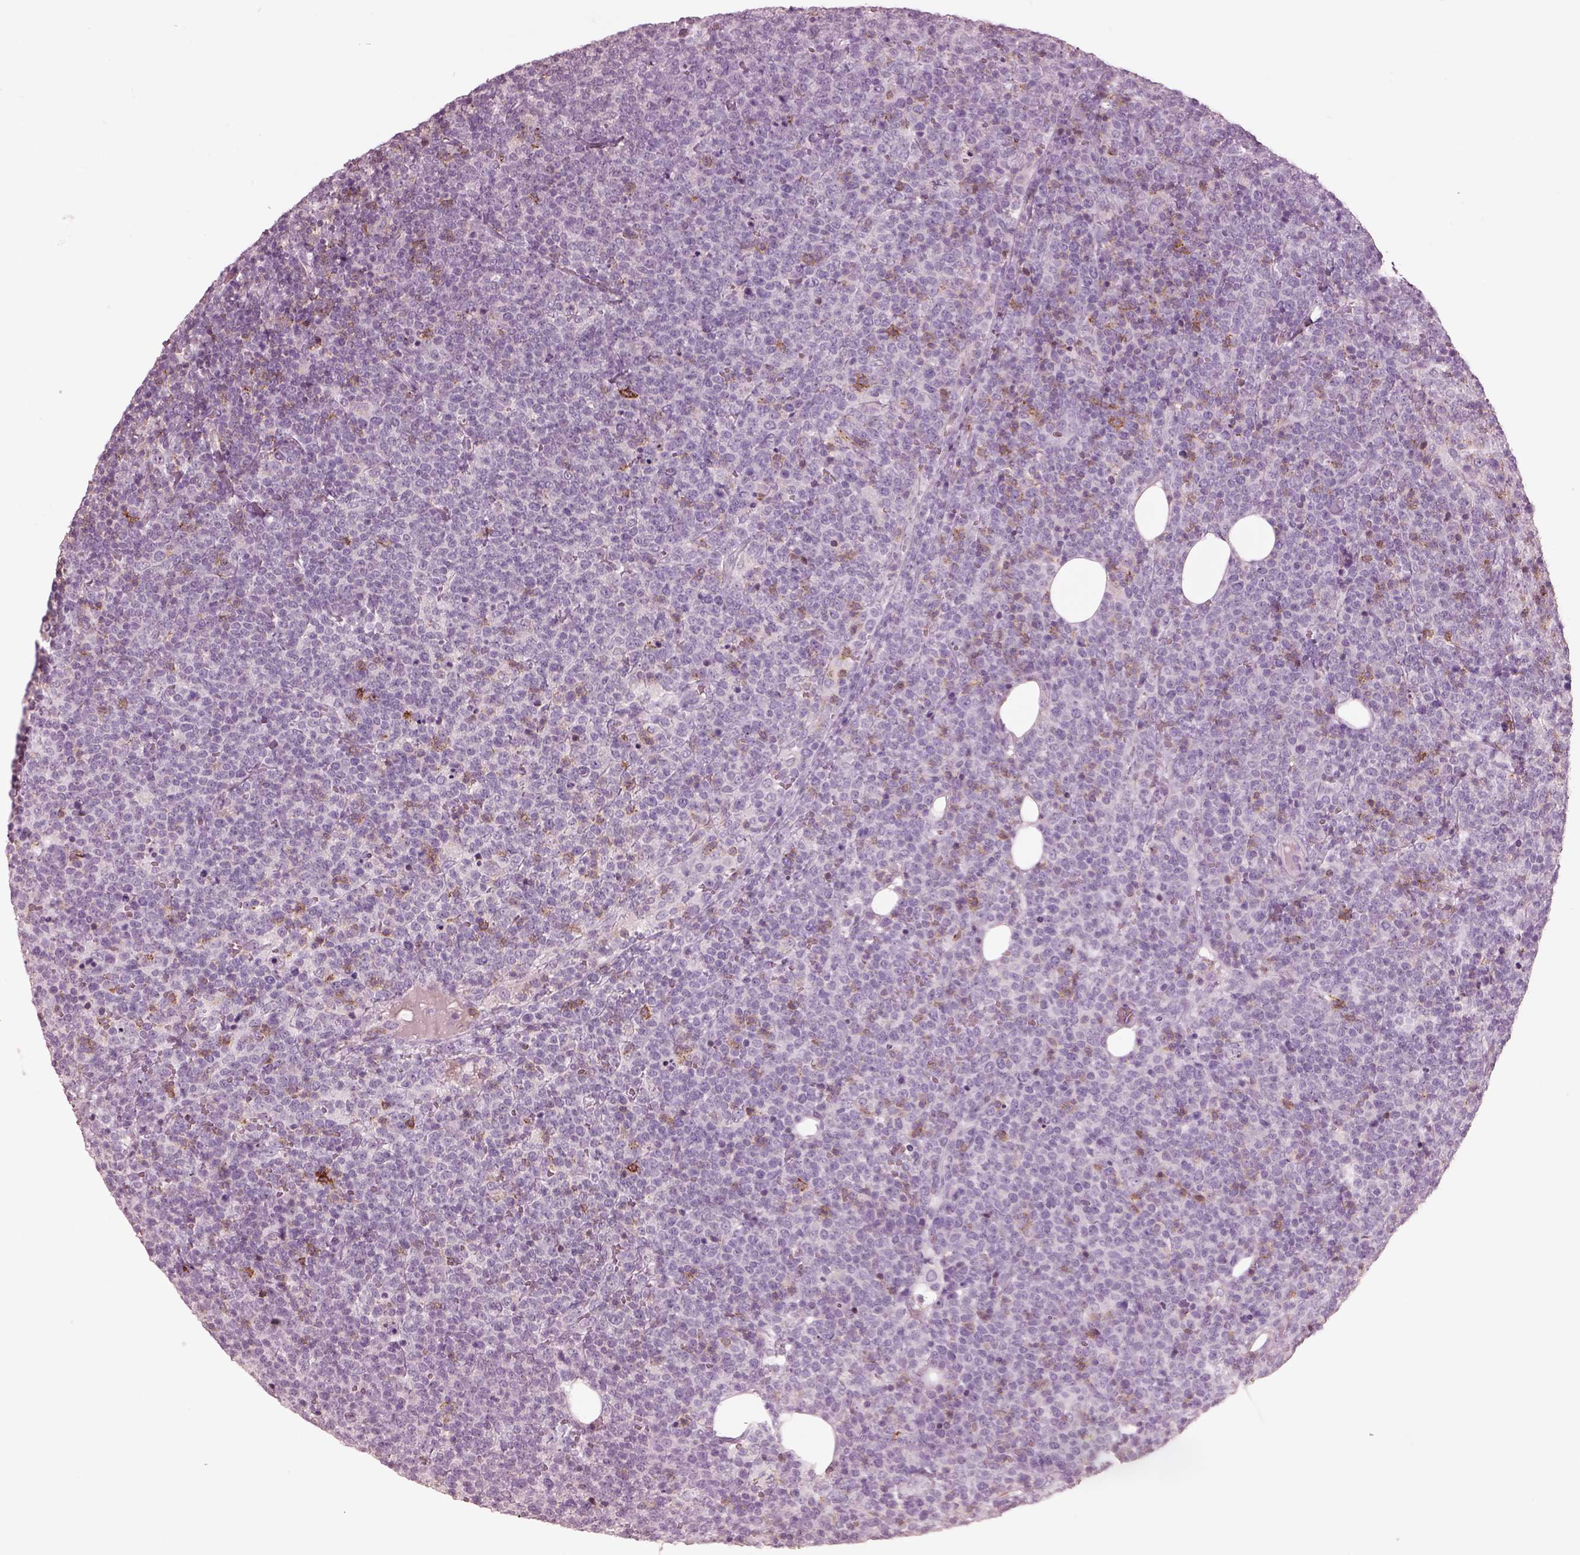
{"staining": {"intensity": "negative", "quantity": "none", "location": "none"}, "tissue": "lymphoma", "cell_type": "Tumor cells", "image_type": "cancer", "snomed": [{"axis": "morphology", "description": "Malignant lymphoma, non-Hodgkin's type, High grade"}, {"axis": "topography", "description": "Lymph node"}], "caption": "Immunohistochemical staining of malignant lymphoma, non-Hodgkin's type (high-grade) demonstrates no significant staining in tumor cells.", "gene": "PDCD1", "patient": {"sex": "male", "age": 61}}